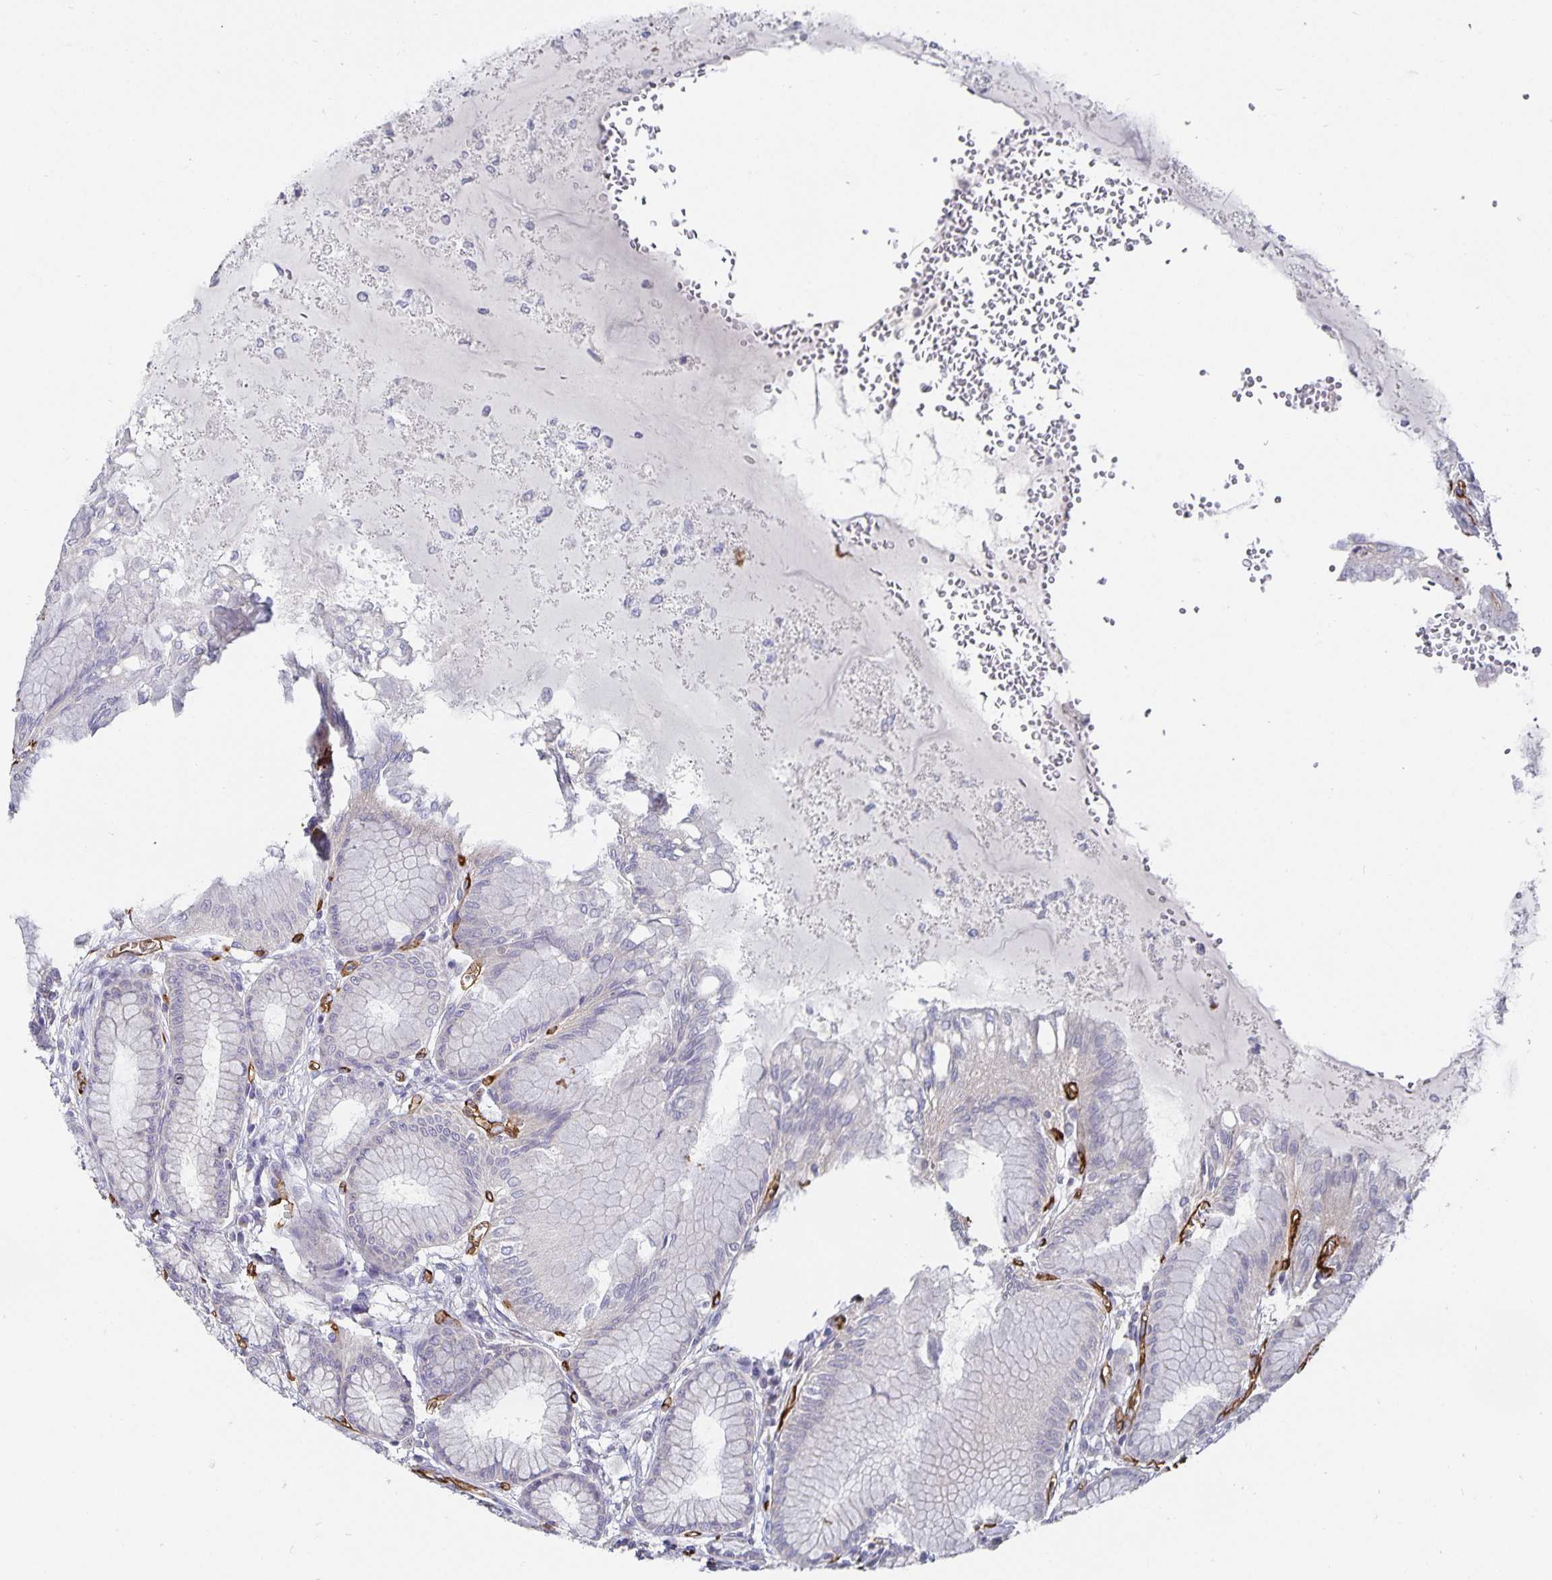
{"staining": {"intensity": "negative", "quantity": "none", "location": "none"}, "tissue": "stomach", "cell_type": "Glandular cells", "image_type": "normal", "snomed": [{"axis": "morphology", "description": "Normal tissue, NOS"}, {"axis": "topography", "description": "Stomach"}, {"axis": "topography", "description": "Stomach, lower"}], "caption": "Immunohistochemical staining of normal human stomach shows no significant staining in glandular cells.", "gene": "PODXL", "patient": {"sex": "male", "age": 76}}